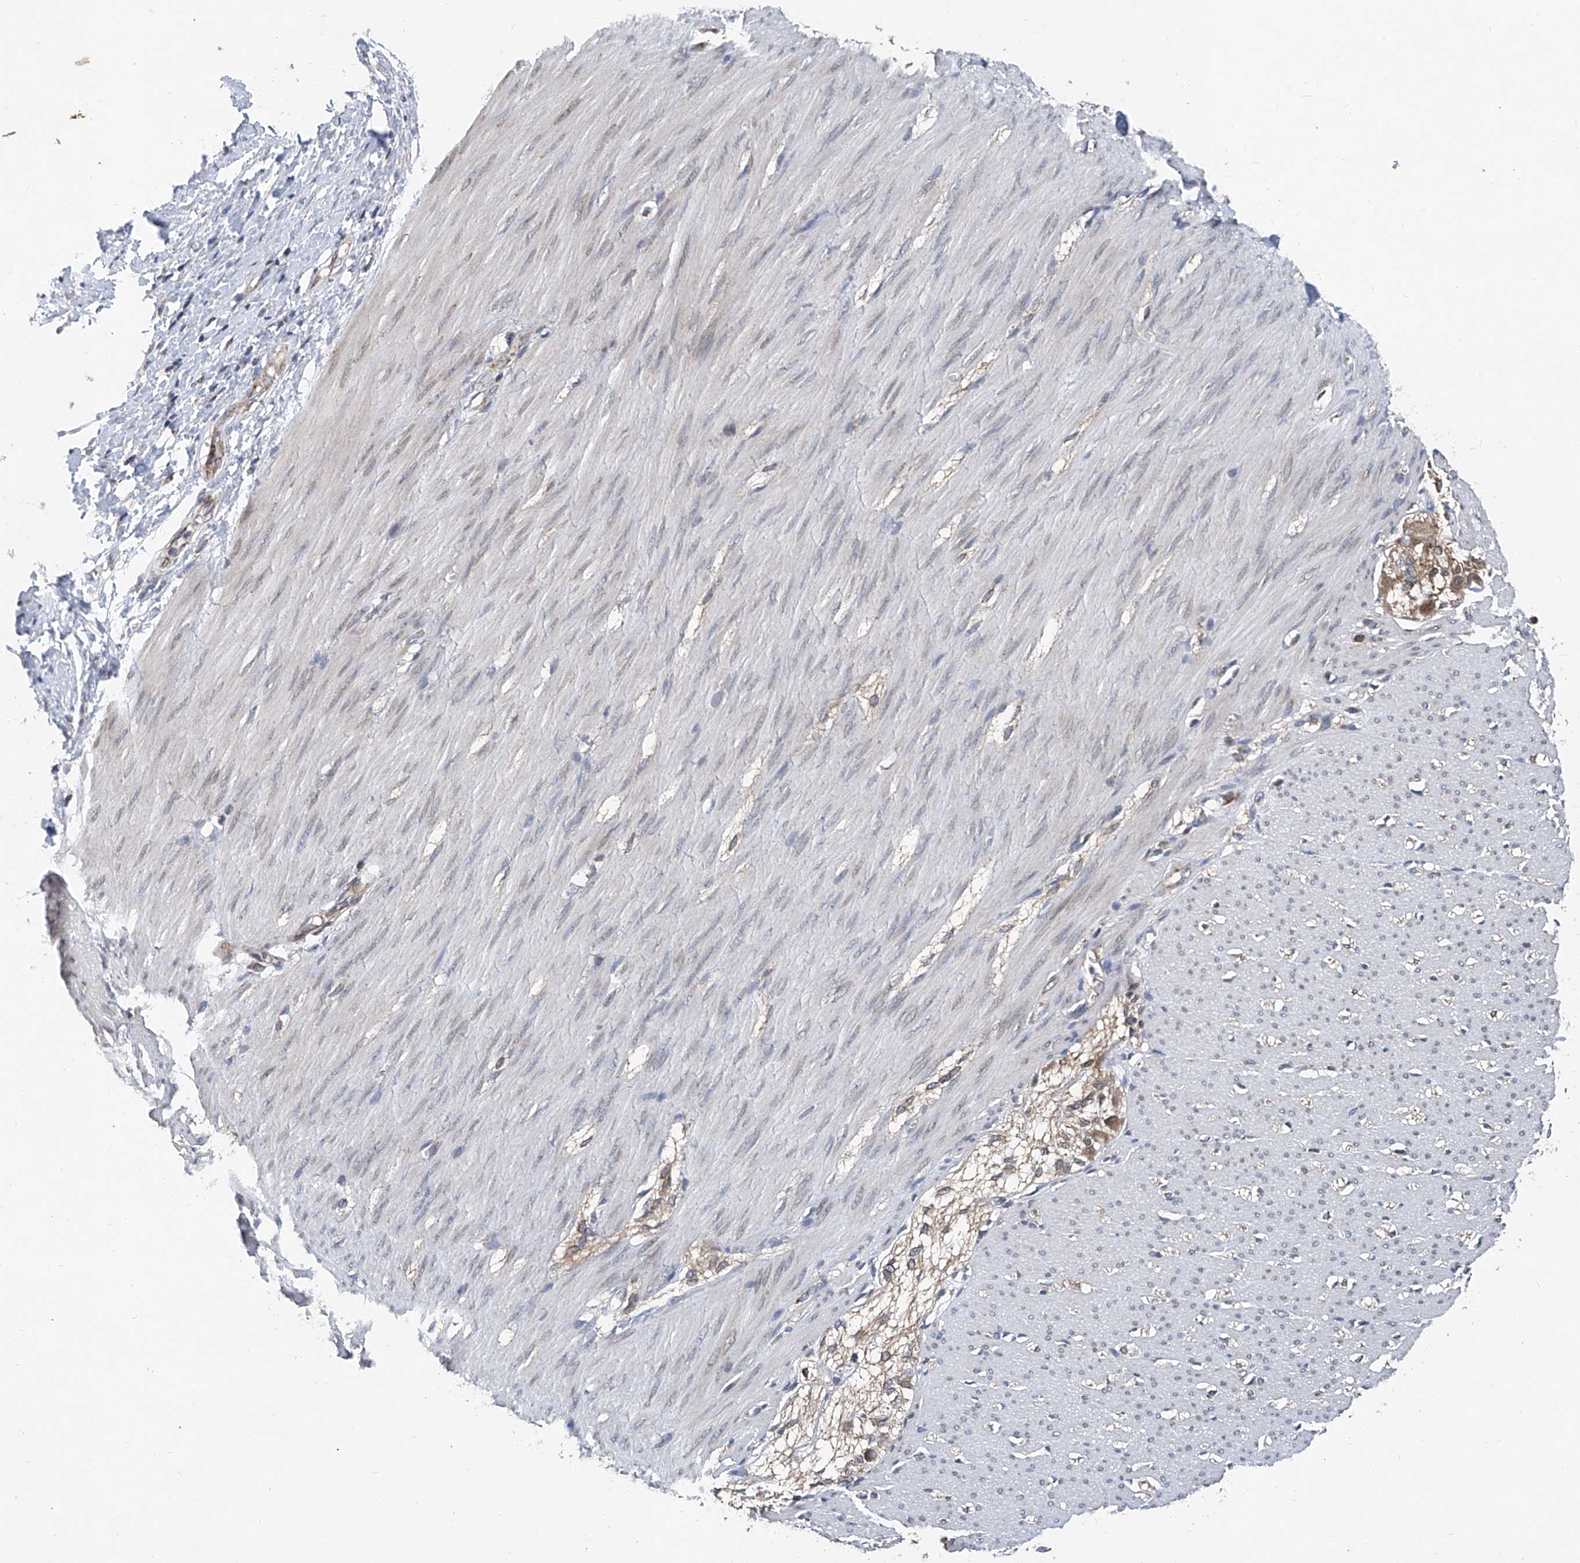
{"staining": {"intensity": "negative", "quantity": "none", "location": "none"}, "tissue": "smooth muscle", "cell_type": "Smooth muscle cells", "image_type": "normal", "snomed": [{"axis": "morphology", "description": "Normal tissue, NOS"}, {"axis": "morphology", "description": "Adenocarcinoma, NOS"}, {"axis": "topography", "description": "Colon"}, {"axis": "topography", "description": "Peripheral nerve tissue"}], "caption": "Immunohistochemistry (IHC) histopathology image of unremarkable smooth muscle stained for a protein (brown), which reveals no positivity in smooth muscle cells.", "gene": "BCKDHB", "patient": {"sex": "male", "age": 14}}